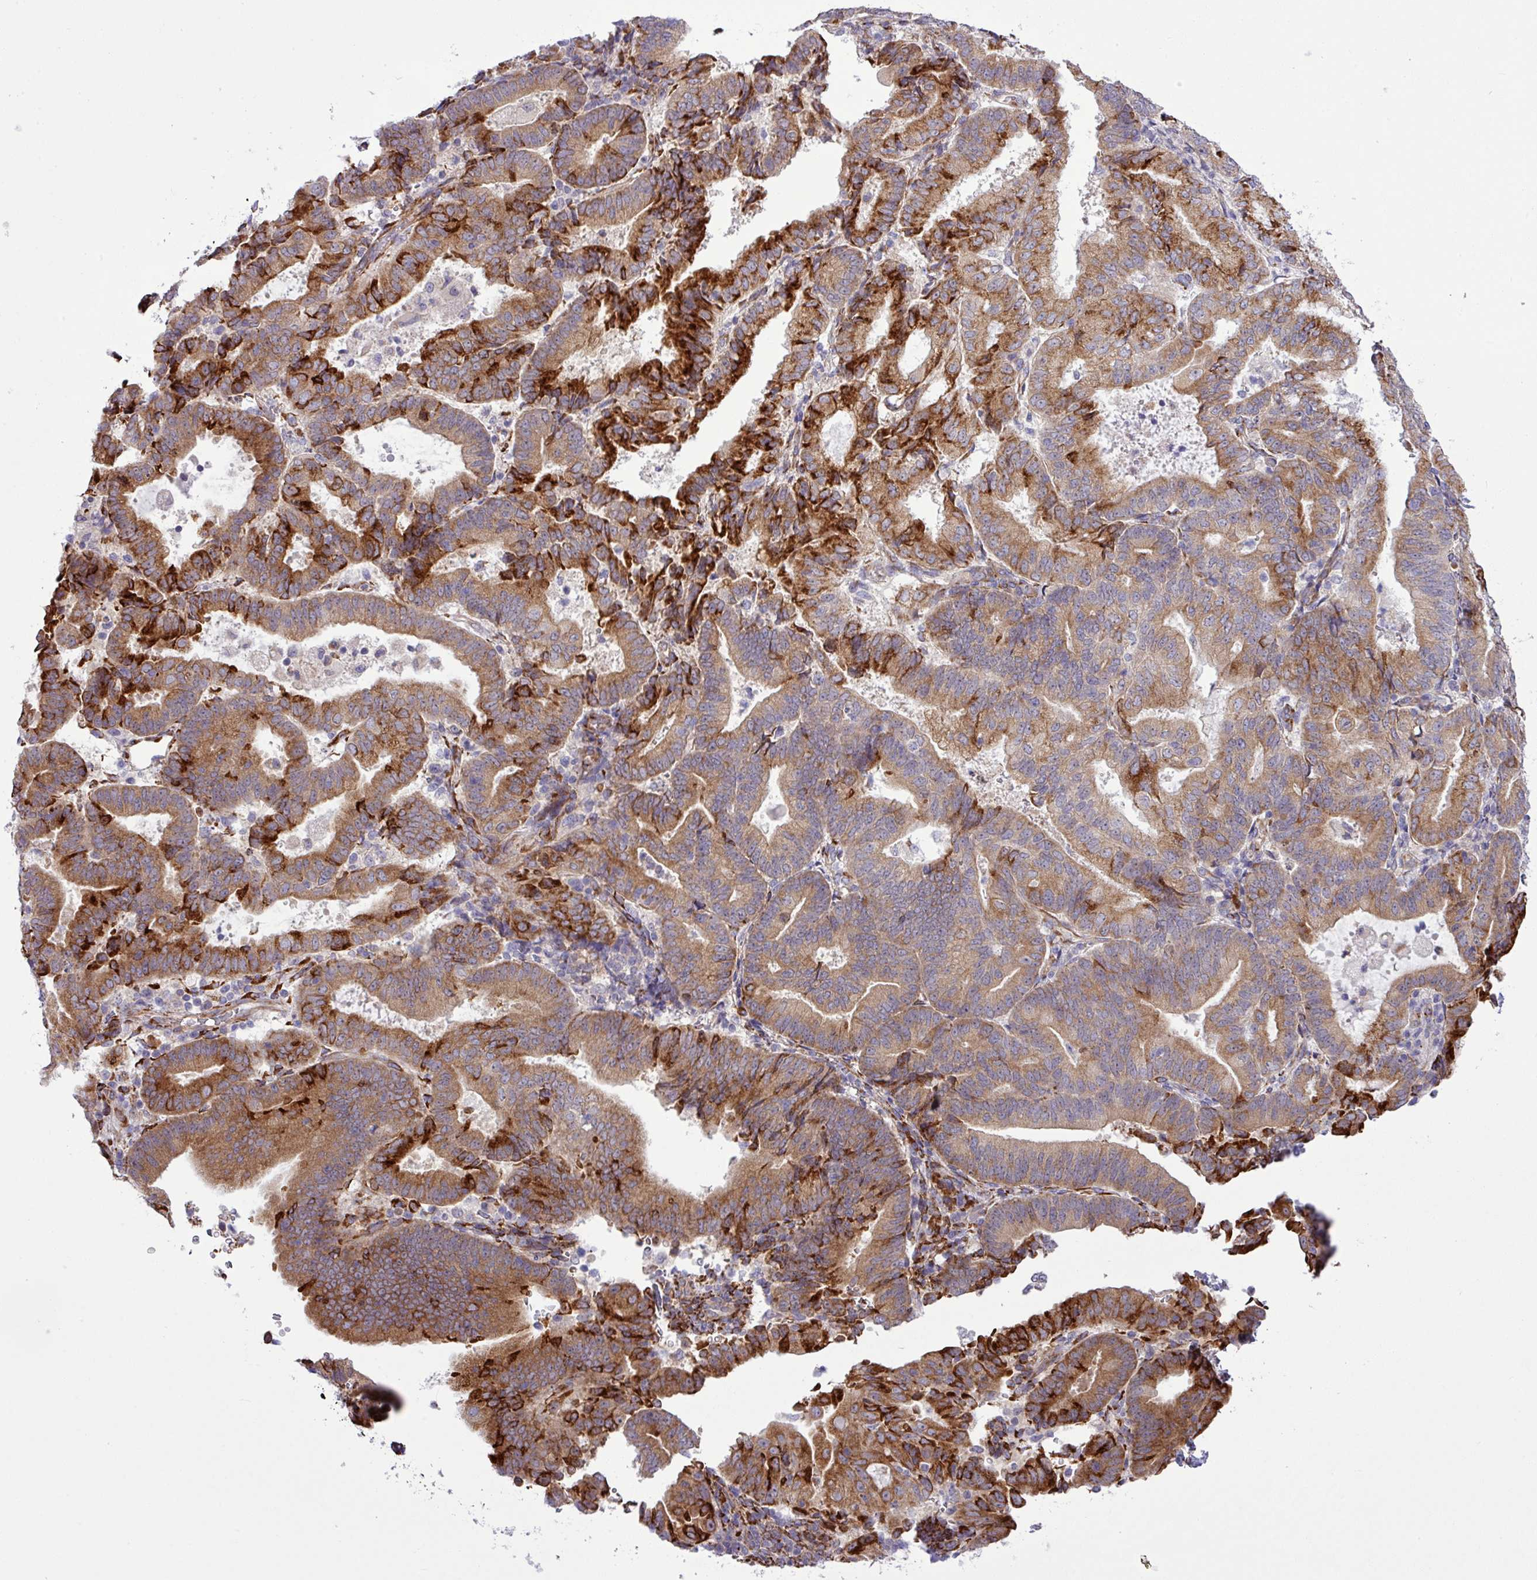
{"staining": {"intensity": "strong", "quantity": "25%-75%", "location": "cytoplasmic/membranous"}, "tissue": "endometrial cancer", "cell_type": "Tumor cells", "image_type": "cancer", "snomed": [{"axis": "morphology", "description": "Adenocarcinoma, NOS"}, {"axis": "topography", "description": "Endometrium"}], "caption": "Protein staining of endometrial cancer tissue displays strong cytoplasmic/membranous staining in about 25%-75% of tumor cells.", "gene": "CFAP97", "patient": {"sex": "female", "age": 70}}